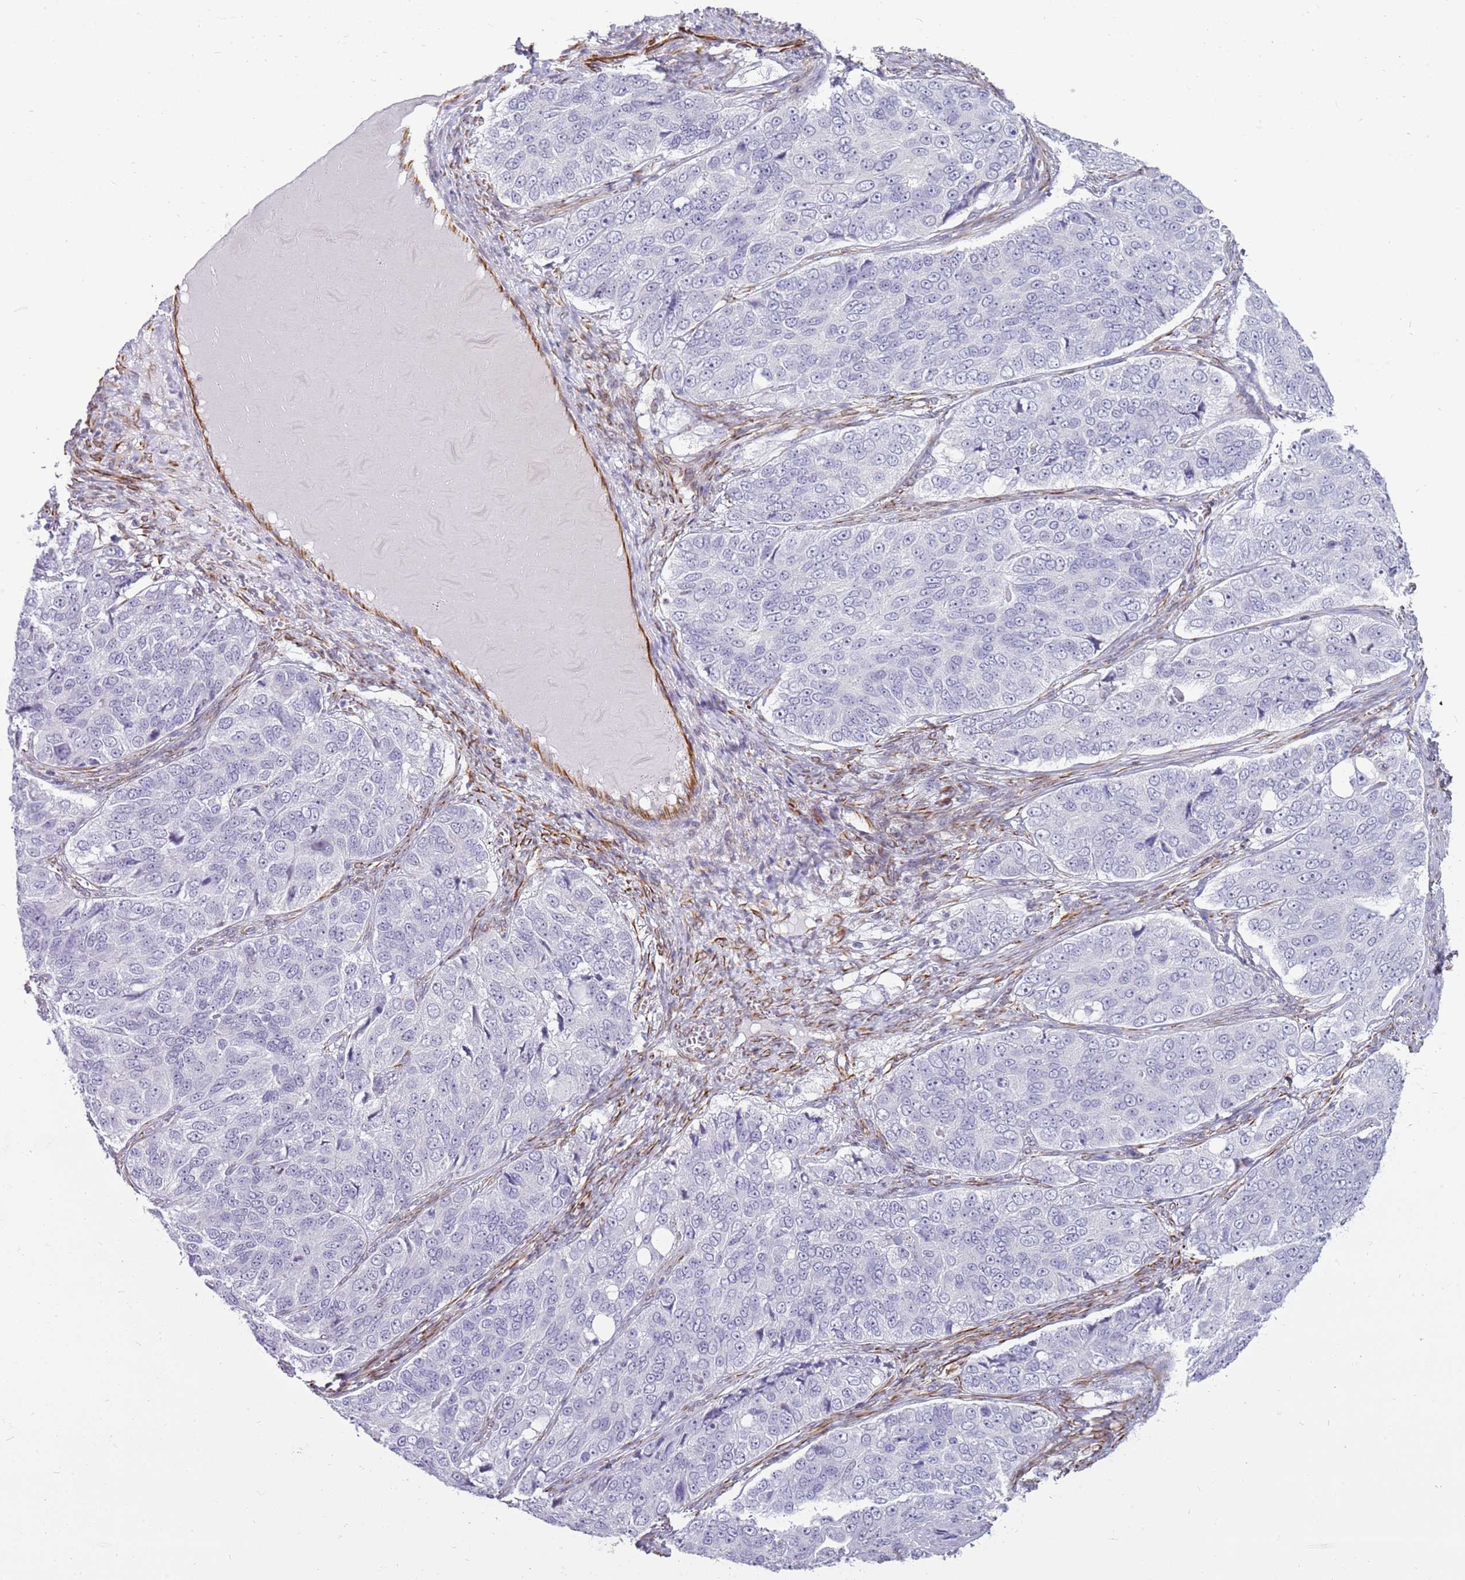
{"staining": {"intensity": "negative", "quantity": "none", "location": "none"}, "tissue": "ovarian cancer", "cell_type": "Tumor cells", "image_type": "cancer", "snomed": [{"axis": "morphology", "description": "Carcinoma, endometroid"}, {"axis": "topography", "description": "Ovary"}], "caption": "This is an immunohistochemistry (IHC) micrograph of ovarian cancer (endometroid carcinoma). There is no positivity in tumor cells.", "gene": "NBPF3", "patient": {"sex": "female", "age": 51}}